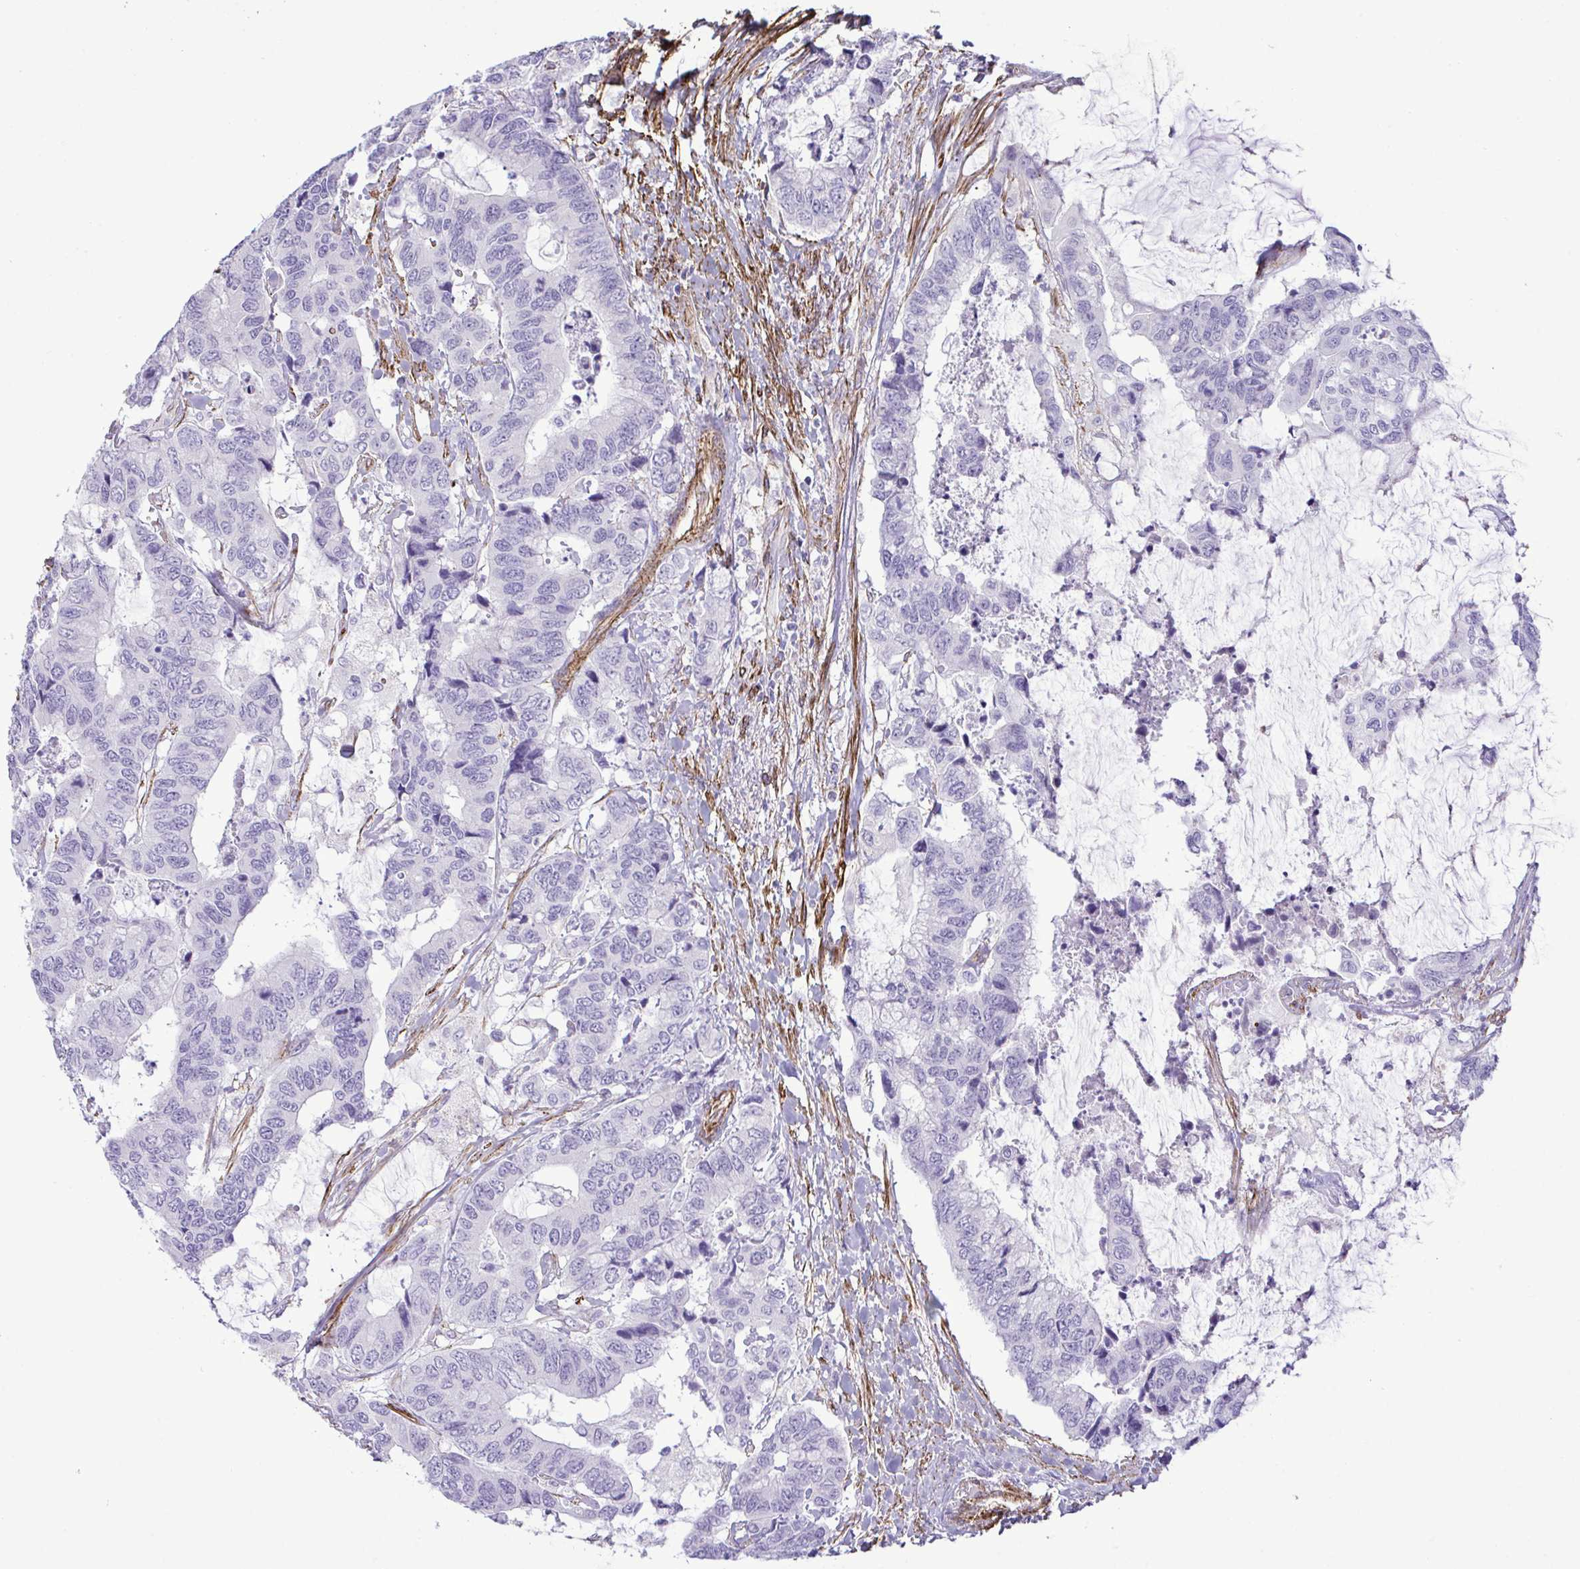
{"staining": {"intensity": "negative", "quantity": "none", "location": "none"}, "tissue": "colorectal cancer", "cell_type": "Tumor cells", "image_type": "cancer", "snomed": [{"axis": "morphology", "description": "Adenocarcinoma, NOS"}, {"axis": "topography", "description": "Rectum"}], "caption": "This is a micrograph of immunohistochemistry (IHC) staining of colorectal cancer, which shows no positivity in tumor cells.", "gene": "SYNPO2L", "patient": {"sex": "female", "age": 59}}